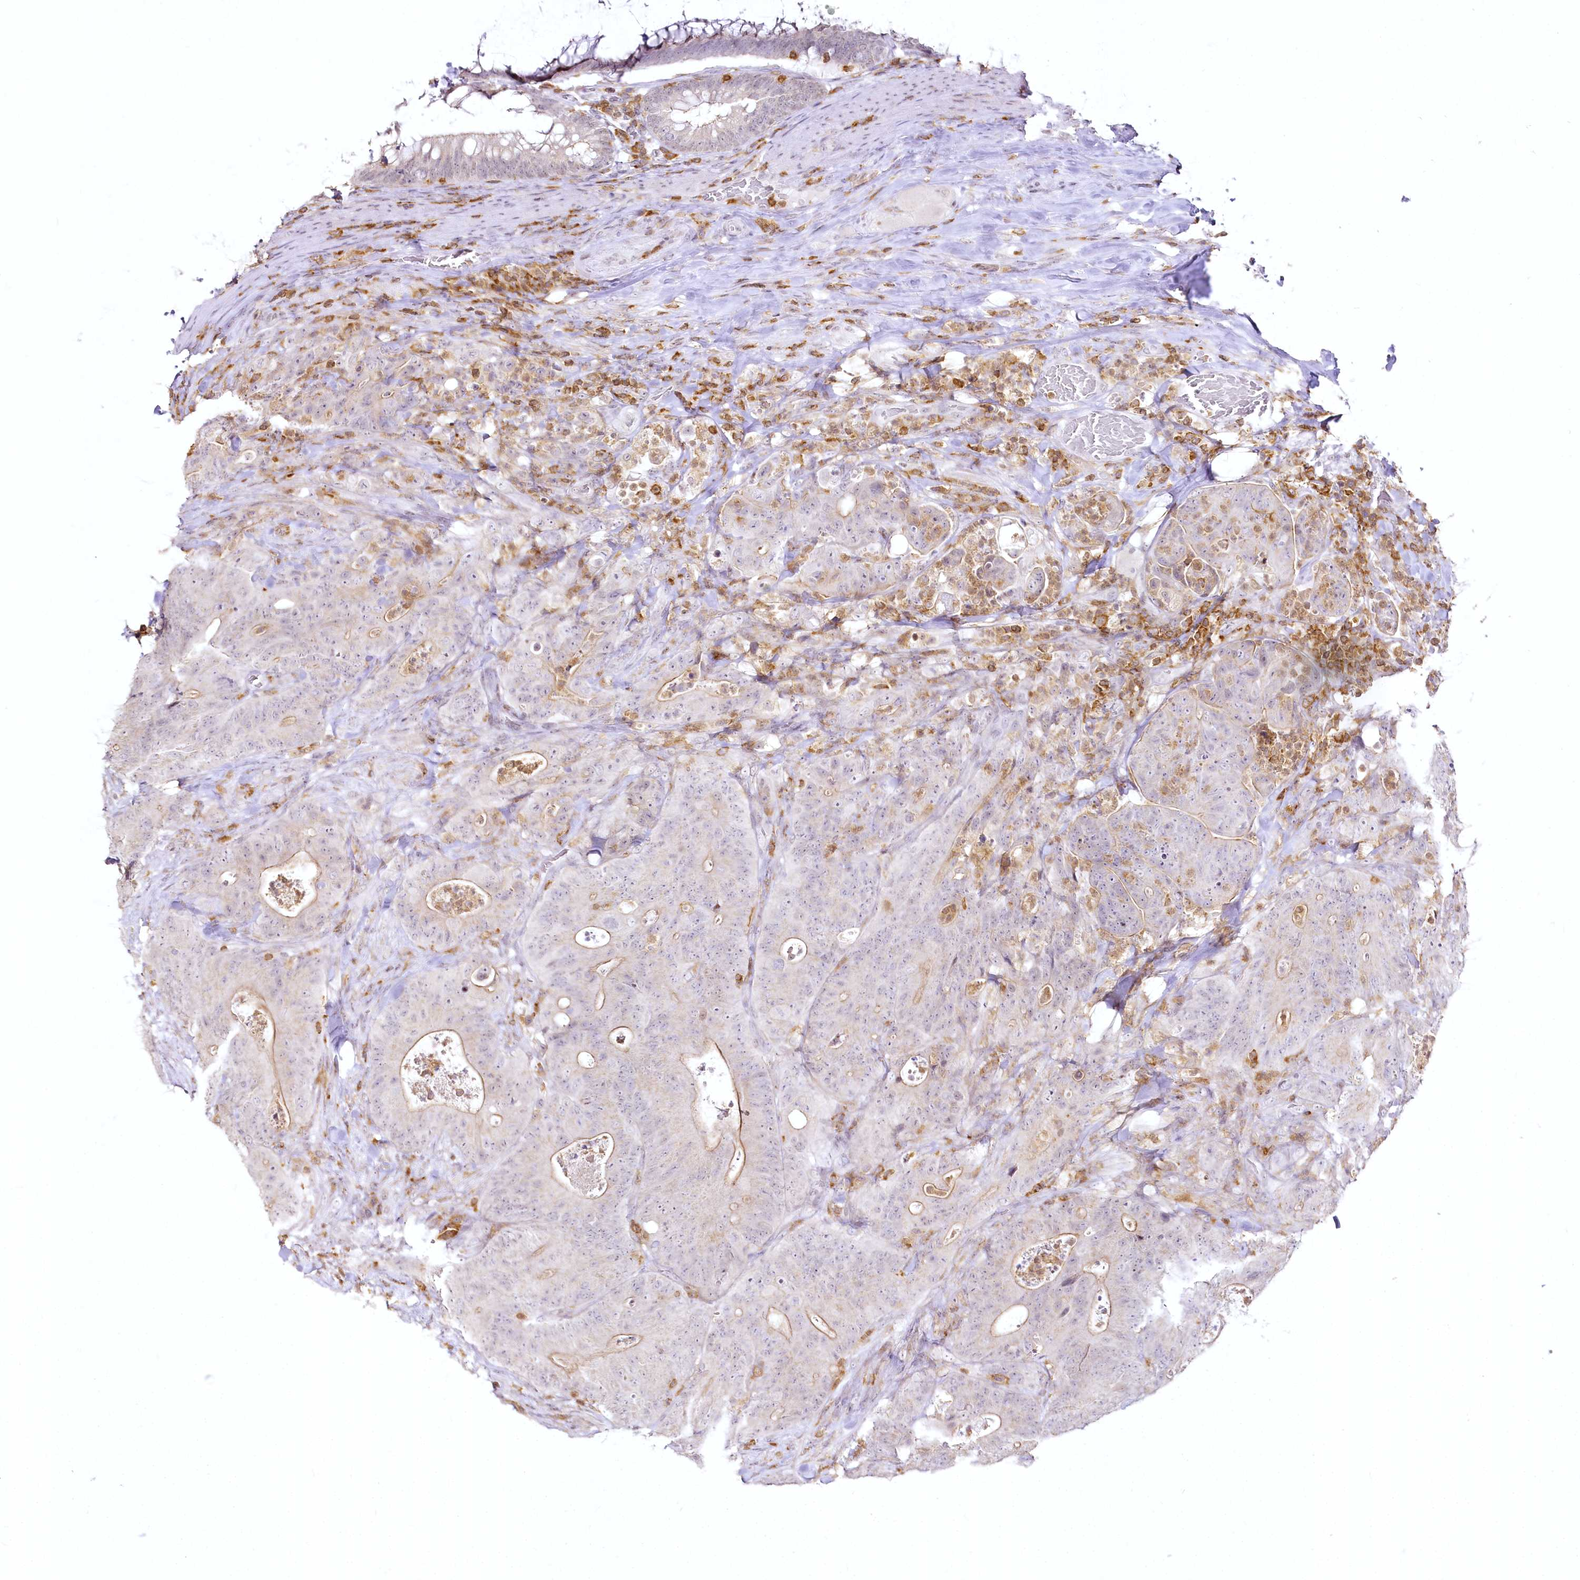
{"staining": {"intensity": "negative", "quantity": "none", "location": "none"}, "tissue": "colorectal cancer", "cell_type": "Tumor cells", "image_type": "cancer", "snomed": [{"axis": "morphology", "description": "Normal tissue, NOS"}, {"axis": "topography", "description": "Colon"}], "caption": "Tumor cells show no significant expression in colorectal cancer.", "gene": "DOCK2", "patient": {"sex": "female", "age": 82}}